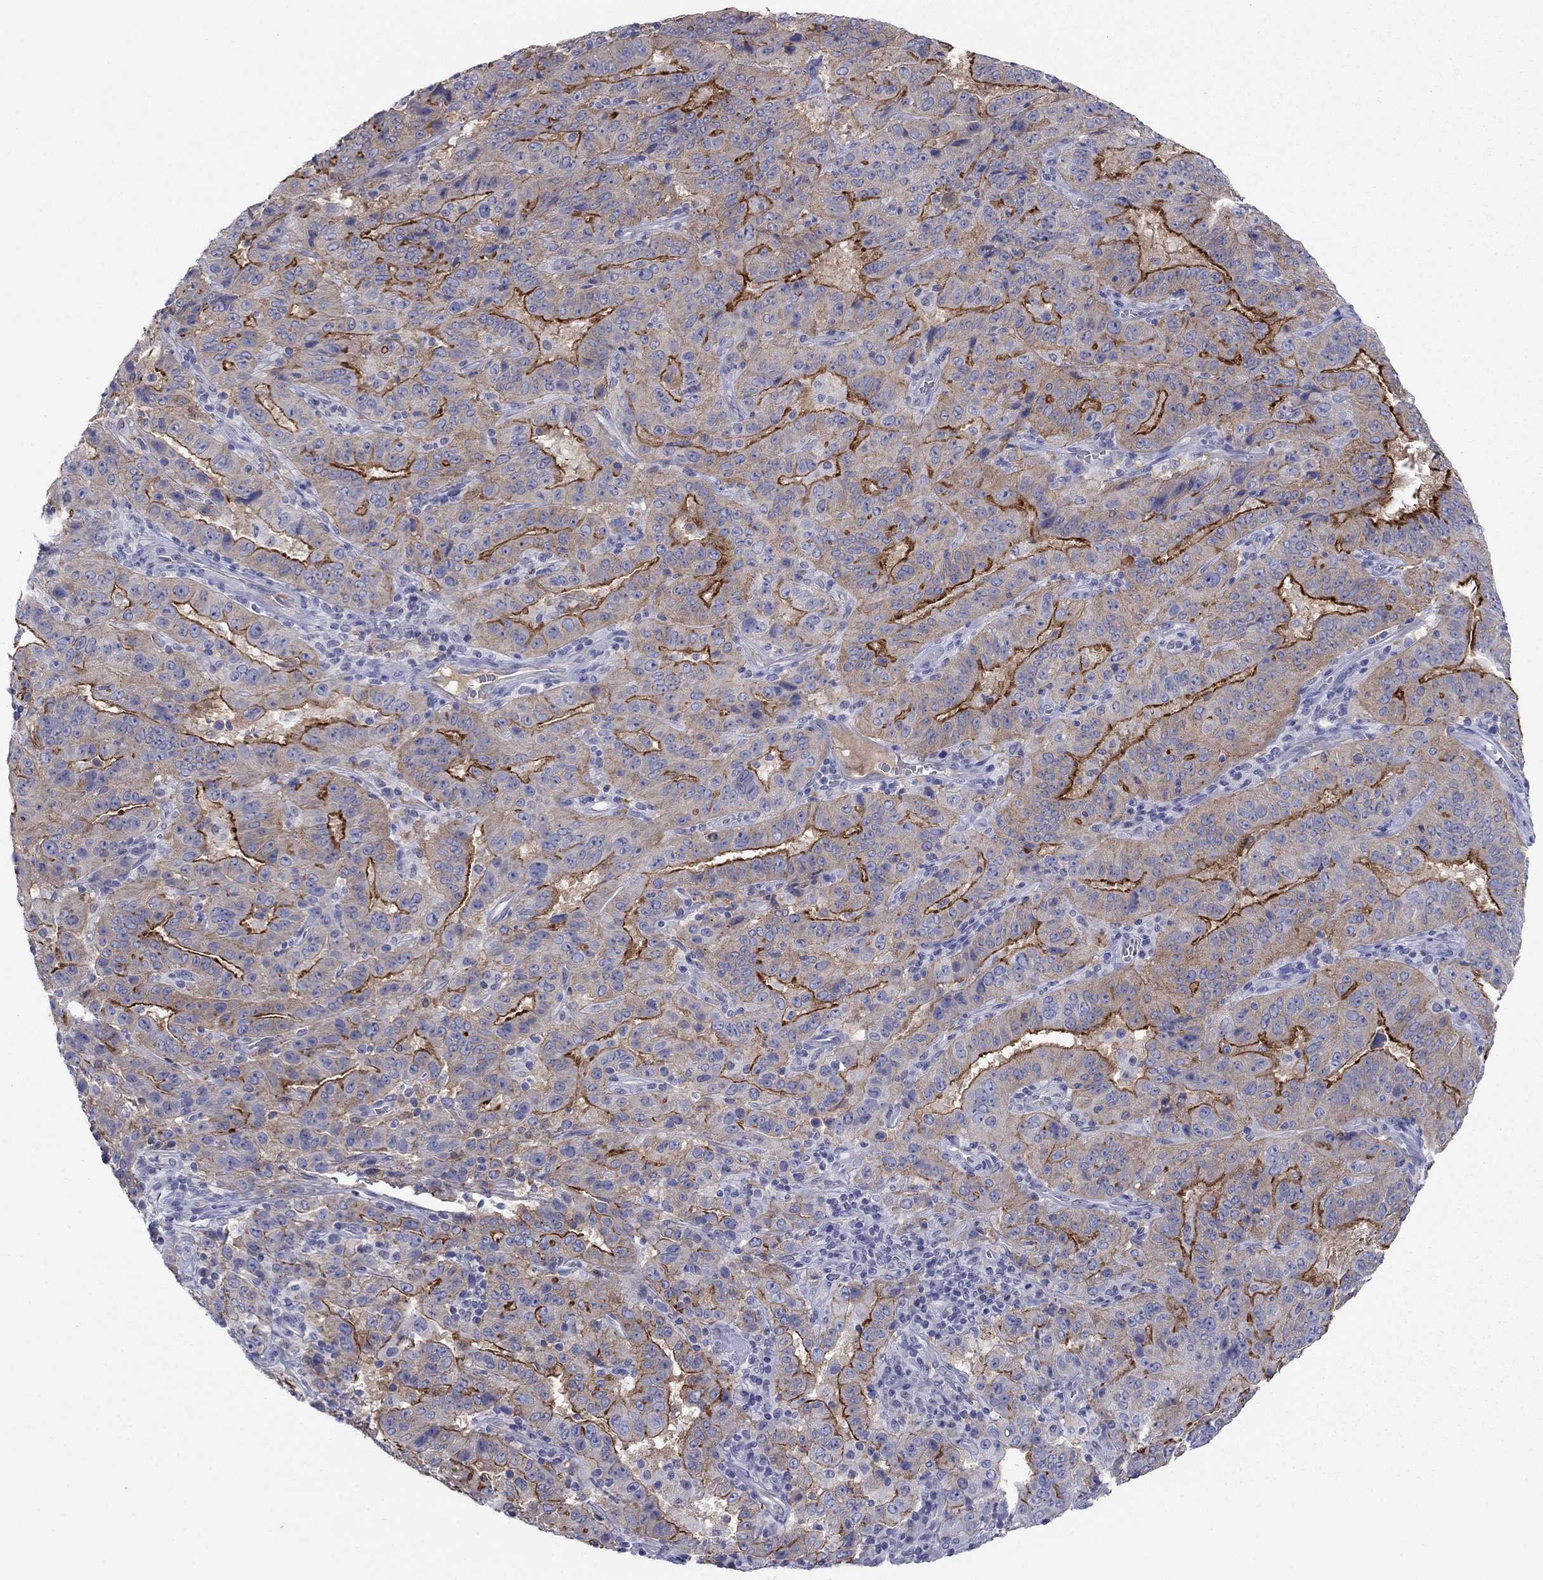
{"staining": {"intensity": "strong", "quantity": ">75%", "location": "cytoplasmic/membranous"}, "tissue": "pancreatic cancer", "cell_type": "Tumor cells", "image_type": "cancer", "snomed": [{"axis": "morphology", "description": "Adenocarcinoma, NOS"}, {"axis": "topography", "description": "Pancreas"}], "caption": "Brown immunohistochemical staining in pancreatic cancer (adenocarcinoma) displays strong cytoplasmic/membranous staining in approximately >75% of tumor cells.", "gene": "PLS1", "patient": {"sex": "male", "age": 63}}